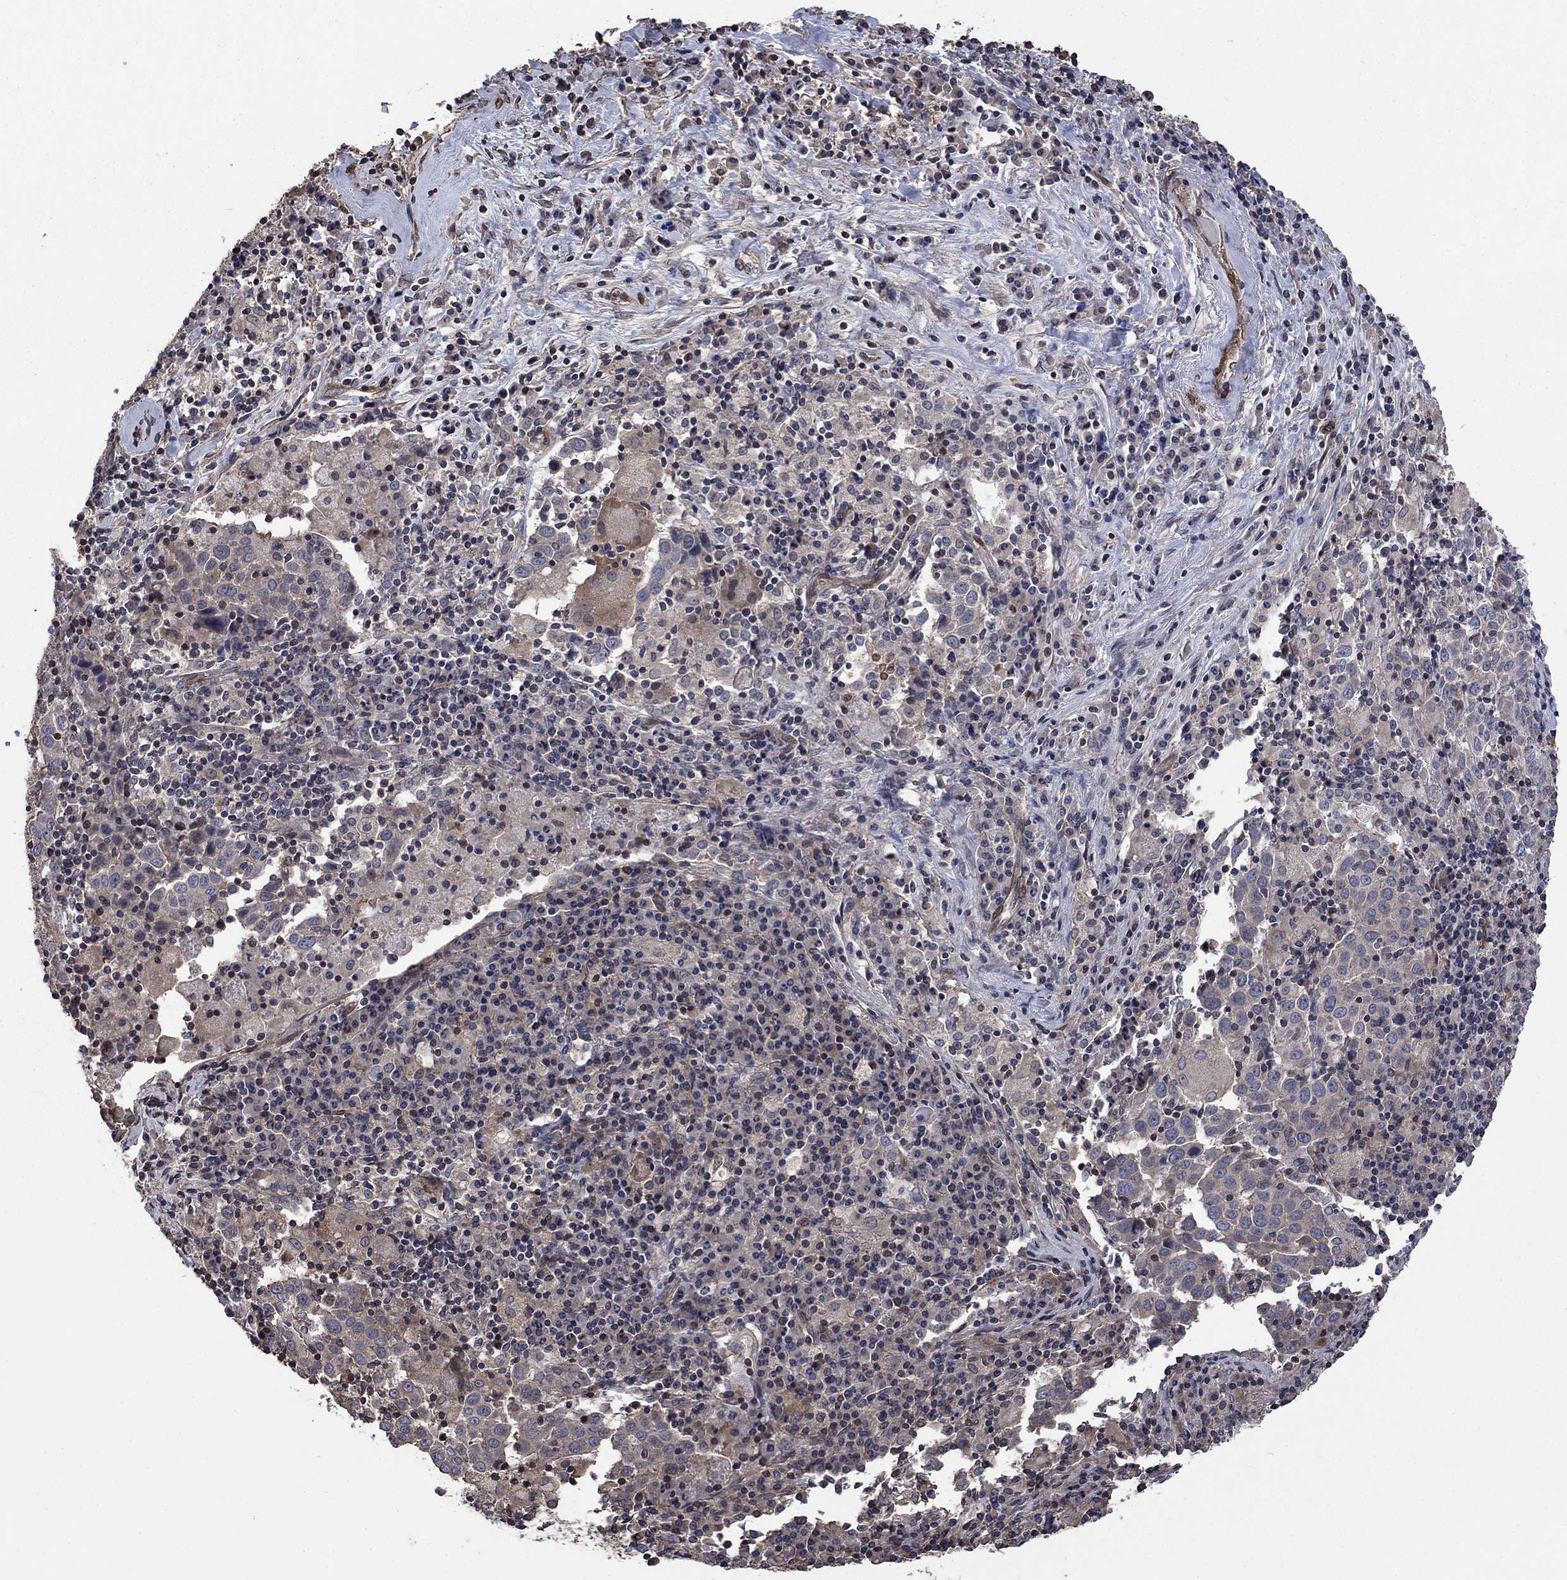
{"staining": {"intensity": "negative", "quantity": "none", "location": "none"}, "tissue": "lung cancer", "cell_type": "Tumor cells", "image_type": "cancer", "snomed": [{"axis": "morphology", "description": "Squamous cell carcinoma, NOS"}, {"axis": "topography", "description": "Lung"}], "caption": "Human squamous cell carcinoma (lung) stained for a protein using IHC demonstrates no positivity in tumor cells.", "gene": "PDE3A", "patient": {"sex": "male", "age": 57}}